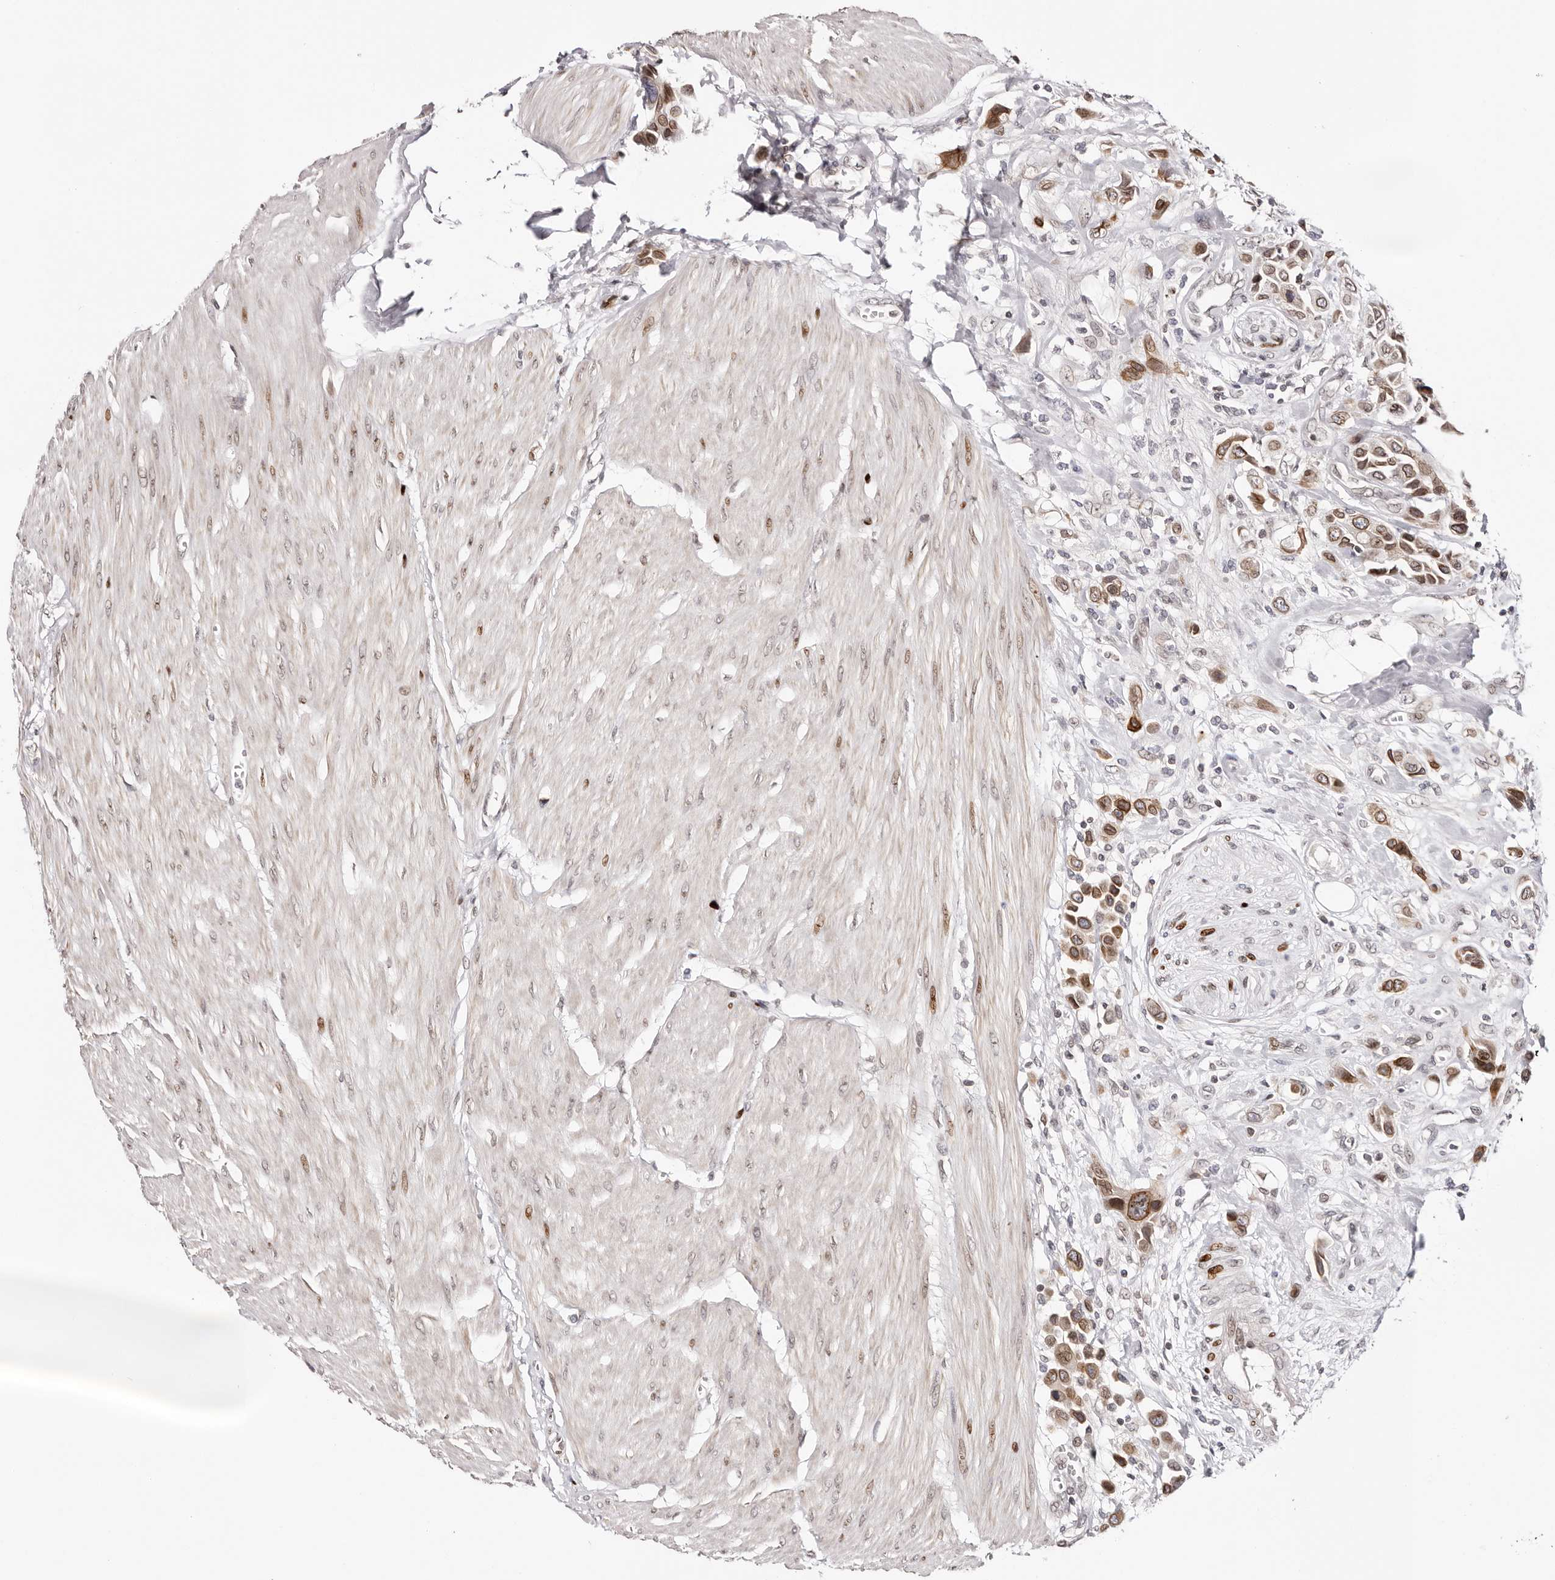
{"staining": {"intensity": "moderate", "quantity": ">75%", "location": "cytoplasmic/membranous,nuclear"}, "tissue": "urothelial cancer", "cell_type": "Tumor cells", "image_type": "cancer", "snomed": [{"axis": "morphology", "description": "Urothelial carcinoma, High grade"}, {"axis": "topography", "description": "Urinary bladder"}], "caption": "About >75% of tumor cells in urothelial cancer display moderate cytoplasmic/membranous and nuclear protein expression as visualized by brown immunohistochemical staining.", "gene": "NUP153", "patient": {"sex": "male", "age": 50}}